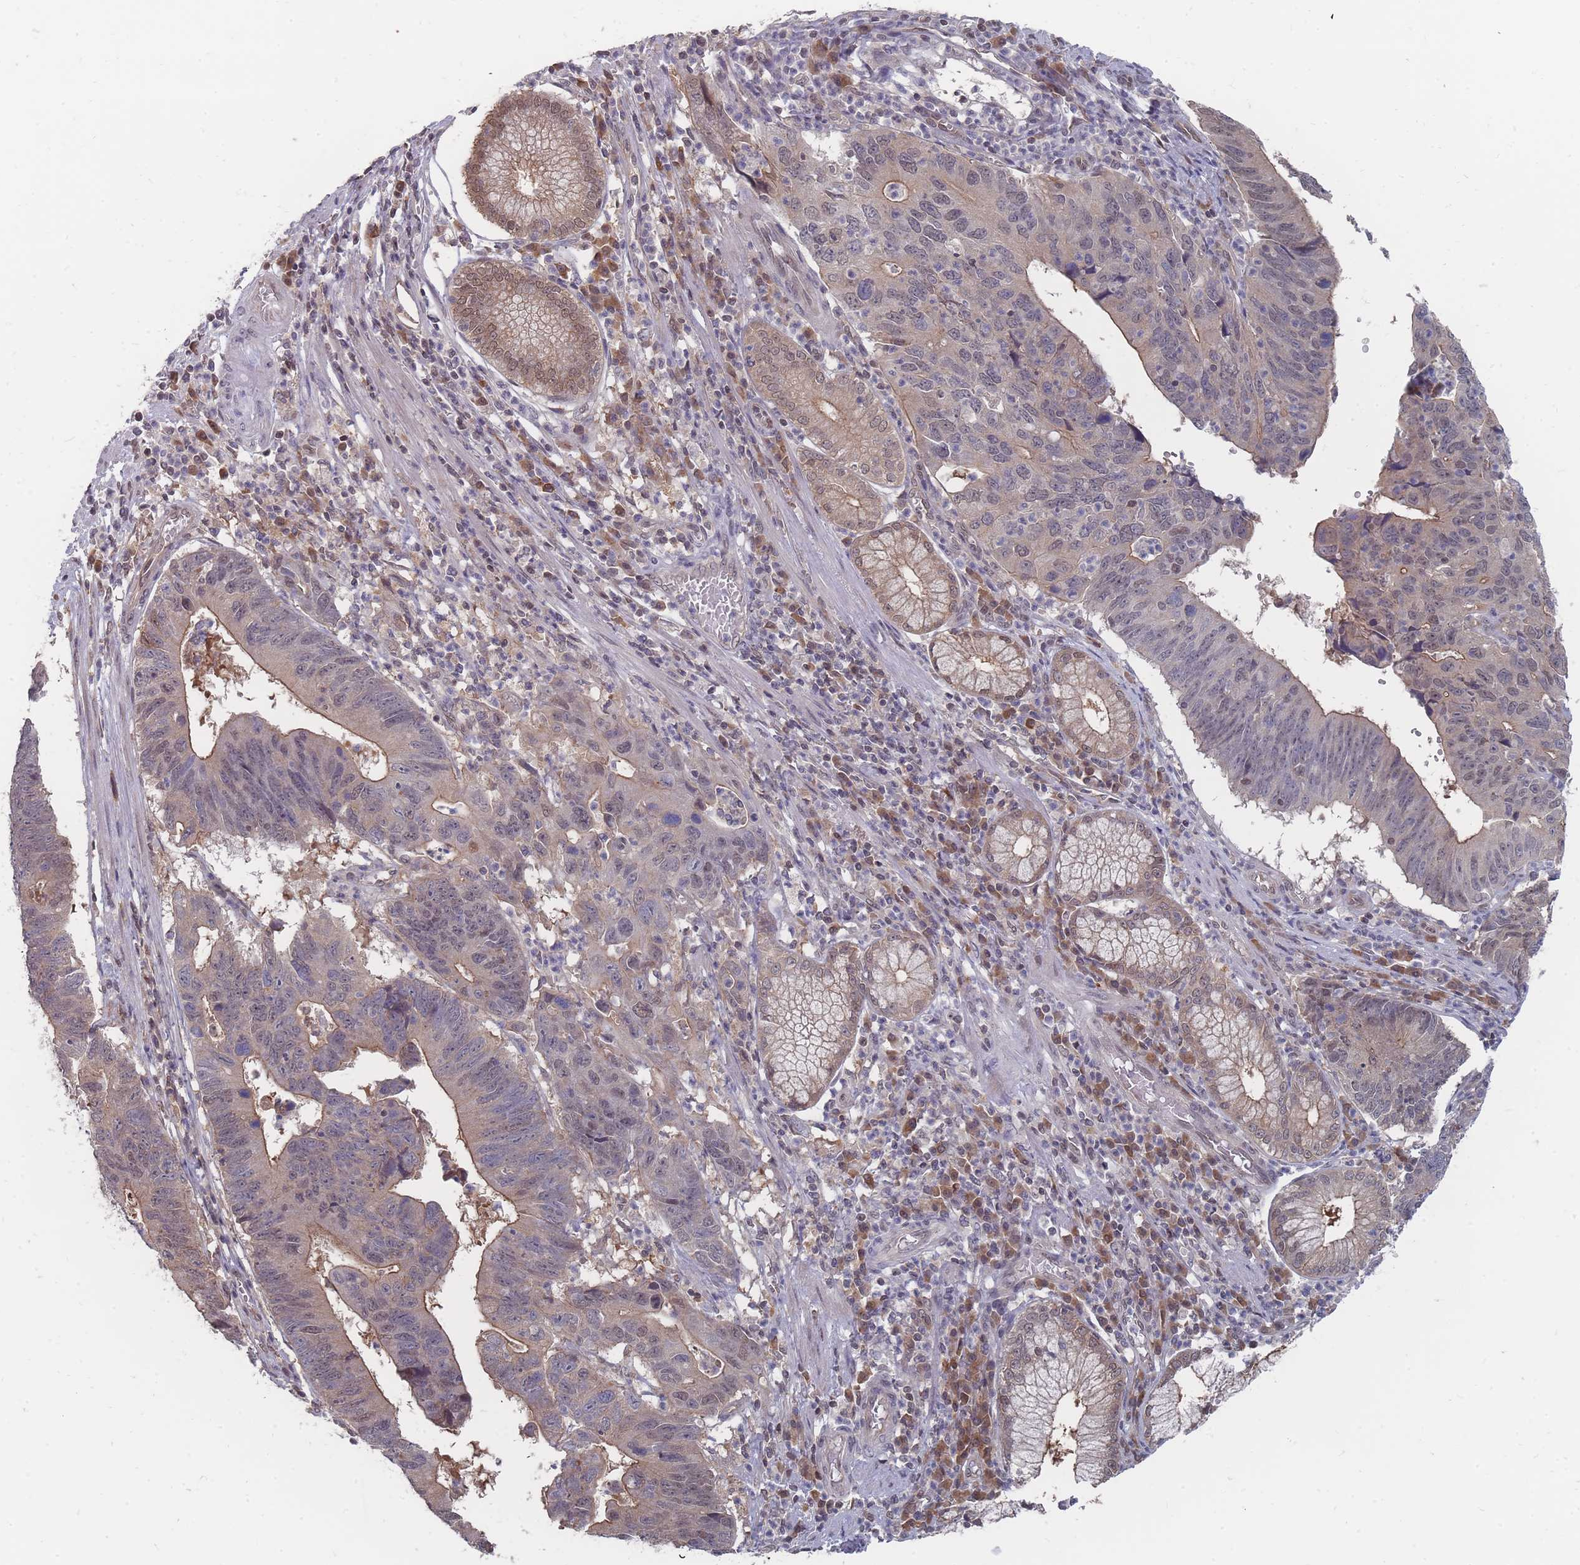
{"staining": {"intensity": "moderate", "quantity": "25%-75%", "location": "cytoplasmic/membranous,nuclear"}, "tissue": "stomach cancer", "cell_type": "Tumor cells", "image_type": "cancer", "snomed": [{"axis": "morphology", "description": "Adenocarcinoma, NOS"}, {"axis": "topography", "description": "Stomach"}], "caption": "IHC of human stomach adenocarcinoma demonstrates medium levels of moderate cytoplasmic/membranous and nuclear positivity in approximately 25%-75% of tumor cells.", "gene": "NKD1", "patient": {"sex": "male", "age": 59}}